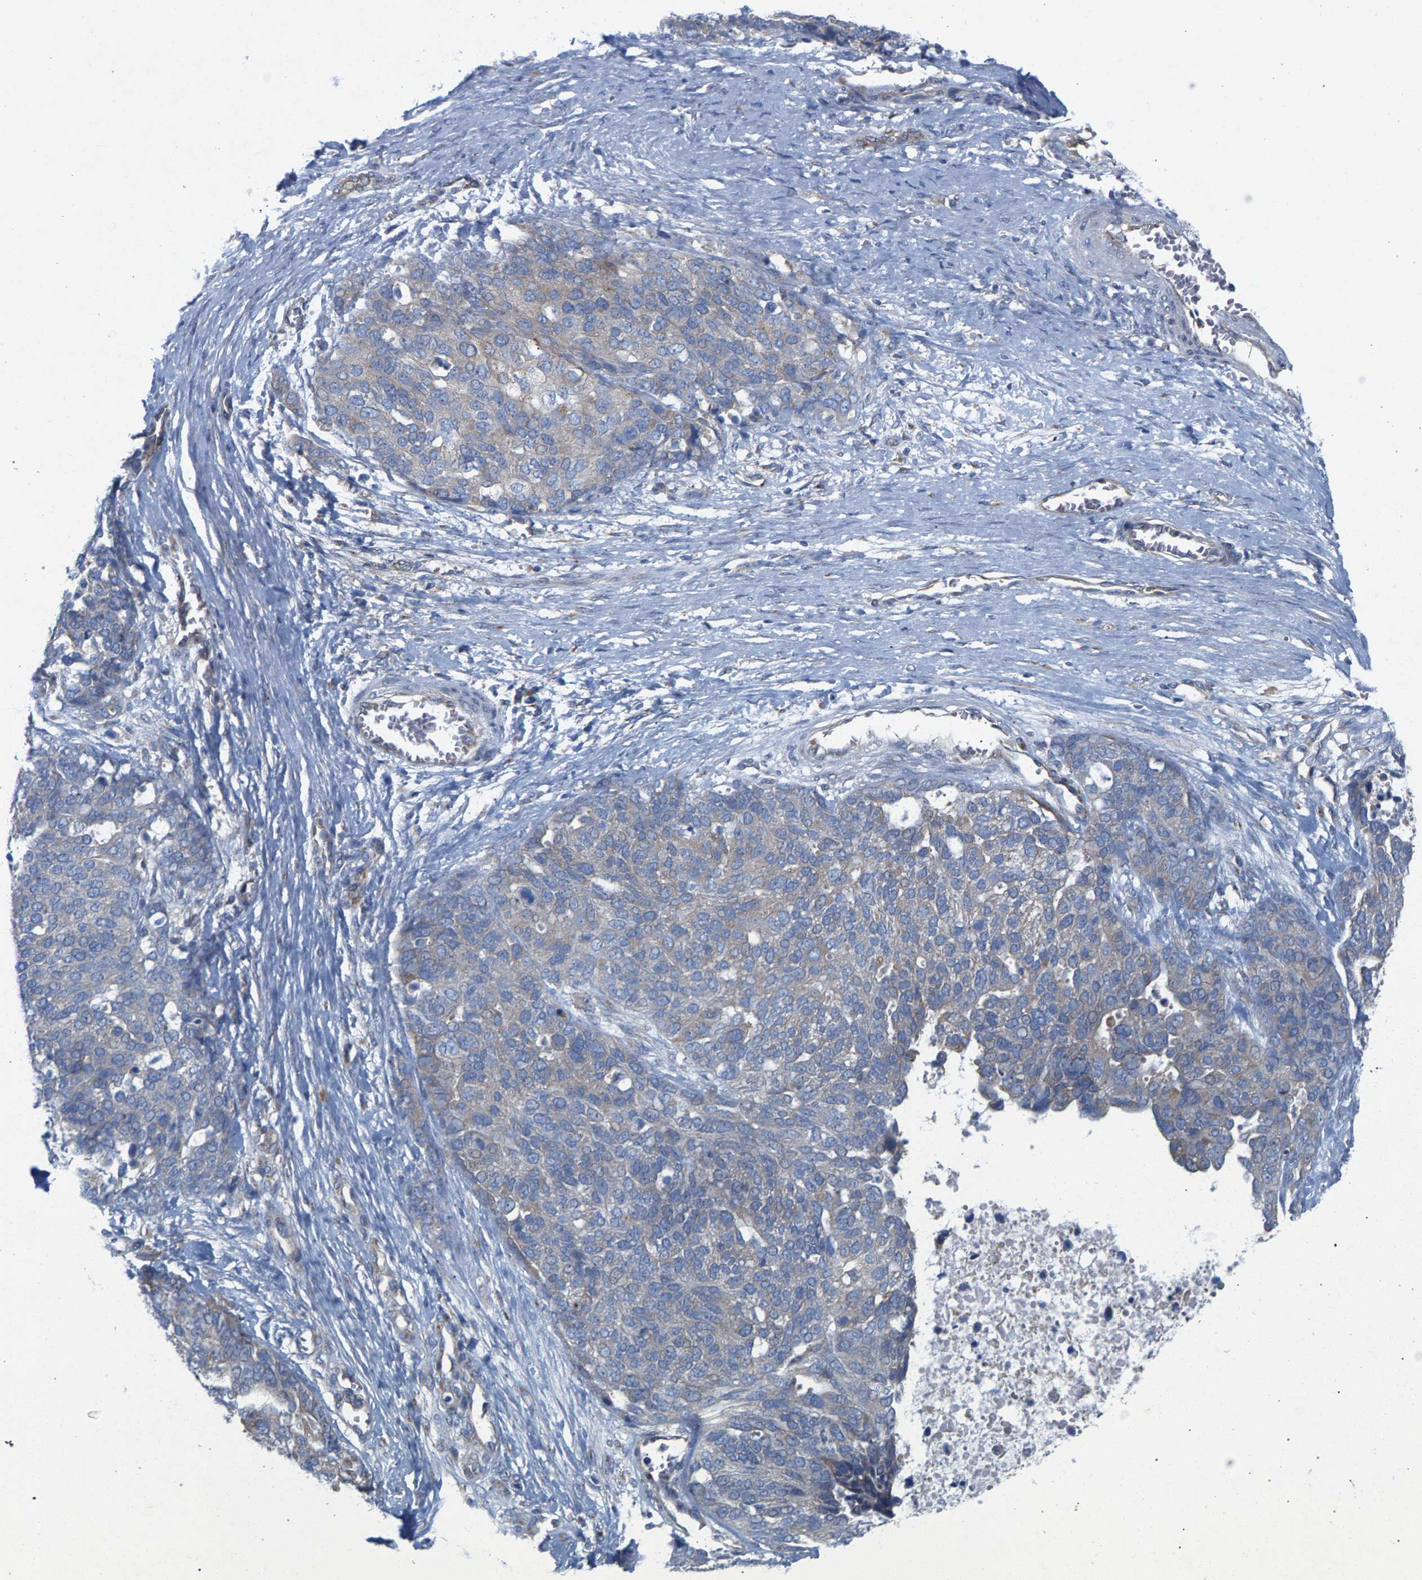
{"staining": {"intensity": "weak", "quantity": "<25%", "location": "cytoplasmic/membranous"}, "tissue": "ovarian cancer", "cell_type": "Tumor cells", "image_type": "cancer", "snomed": [{"axis": "morphology", "description": "Cystadenocarcinoma, serous, NOS"}, {"axis": "topography", "description": "Ovary"}], "caption": "Immunohistochemical staining of ovarian cancer (serous cystadenocarcinoma) shows no significant expression in tumor cells.", "gene": "MAMDC2", "patient": {"sex": "female", "age": 44}}